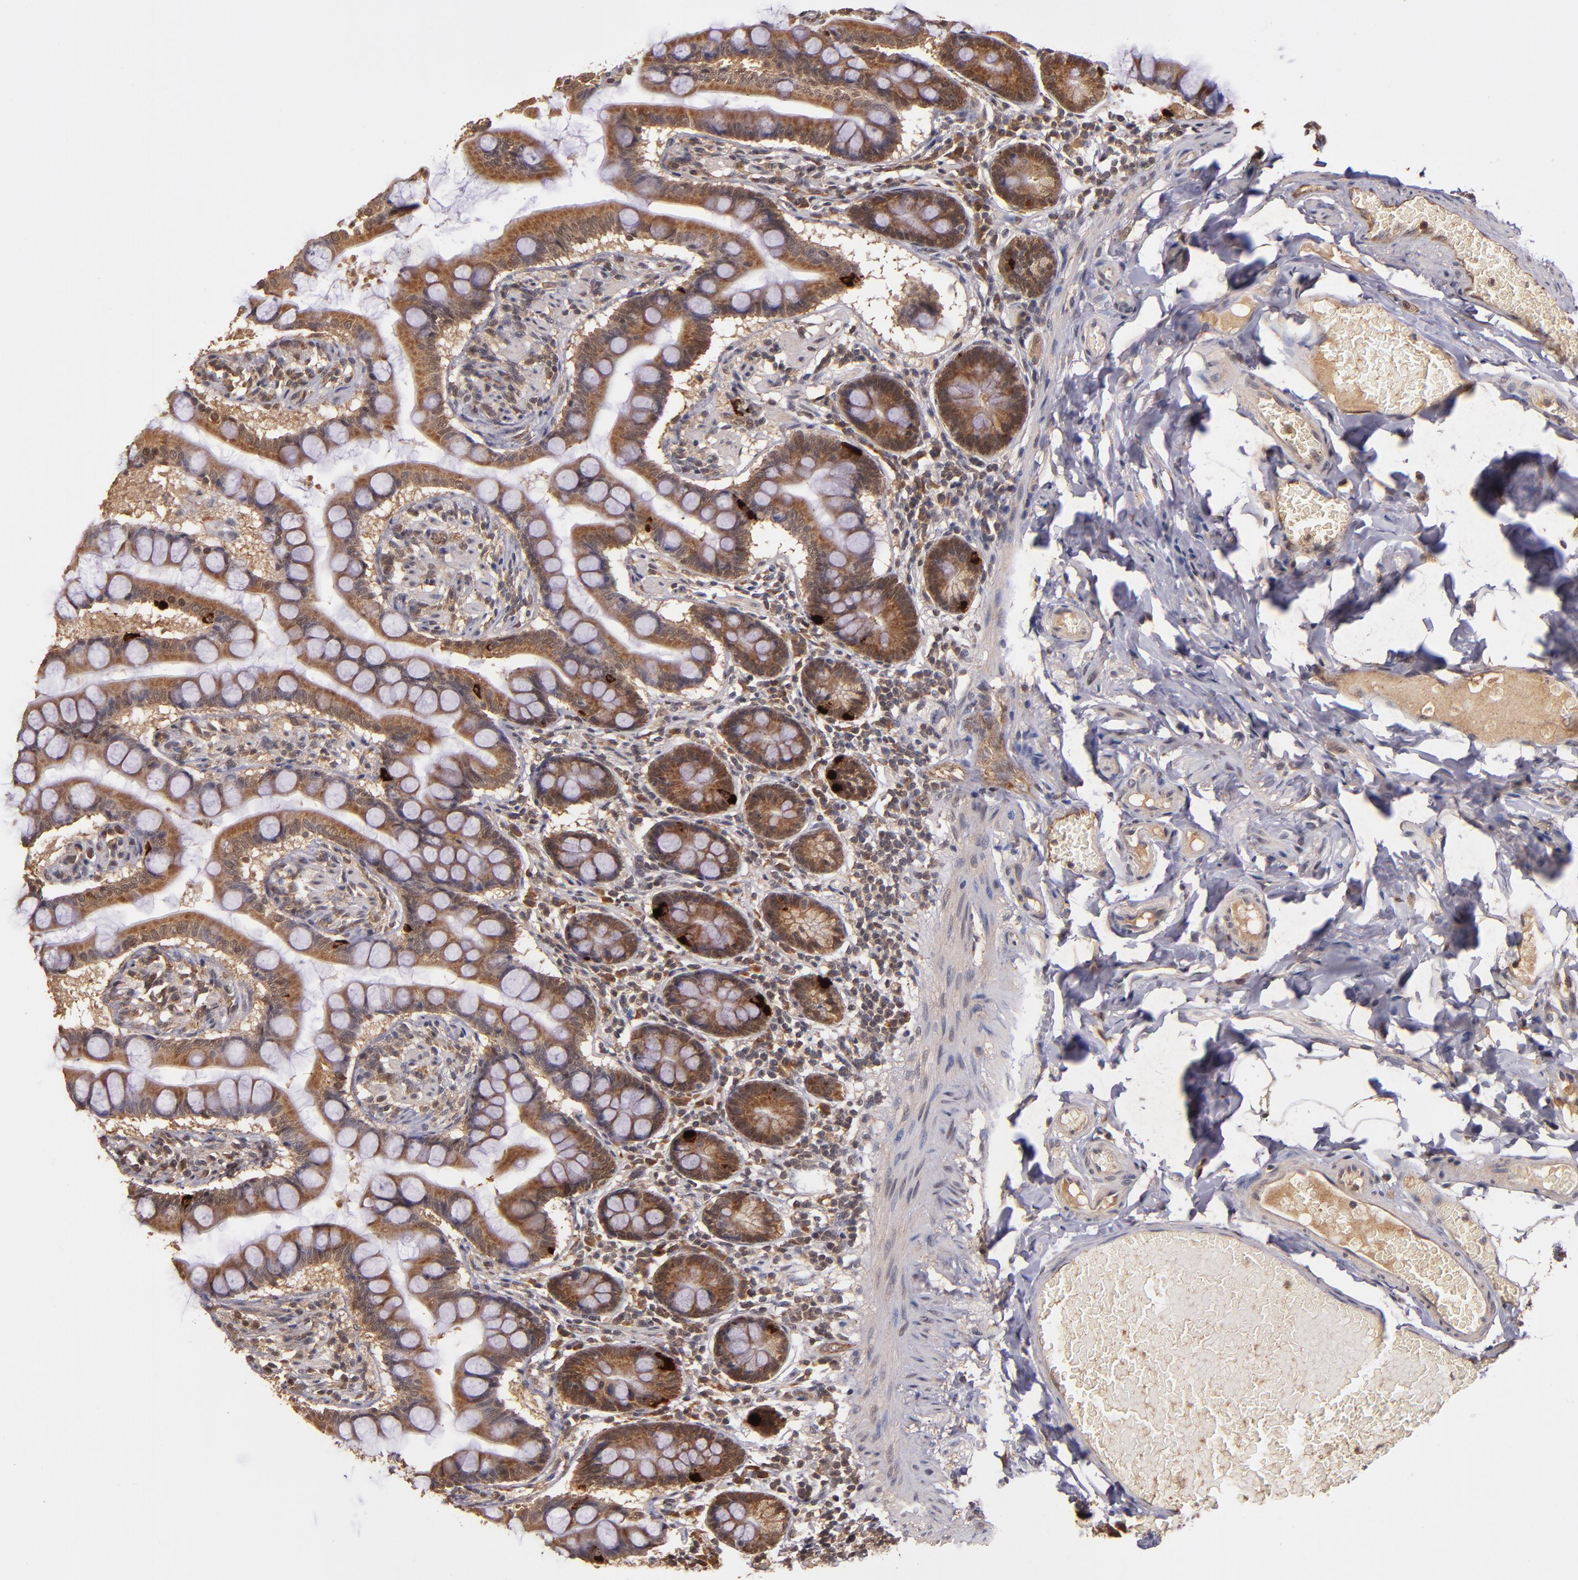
{"staining": {"intensity": "strong", "quantity": ">75%", "location": "nuclear"}, "tissue": "small intestine", "cell_type": "Glandular cells", "image_type": "normal", "snomed": [{"axis": "morphology", "description": "Normal tissue, NOS"}, {"axis": "topography", "description": "Small intestine"}], "caption": "Human small intestine stained for a protein (brown) shows strong nuclear positive positivity in about >75% of glandular cells.", "gene": "RIOK3", "patient": {"sex": "male", "age": 41}}